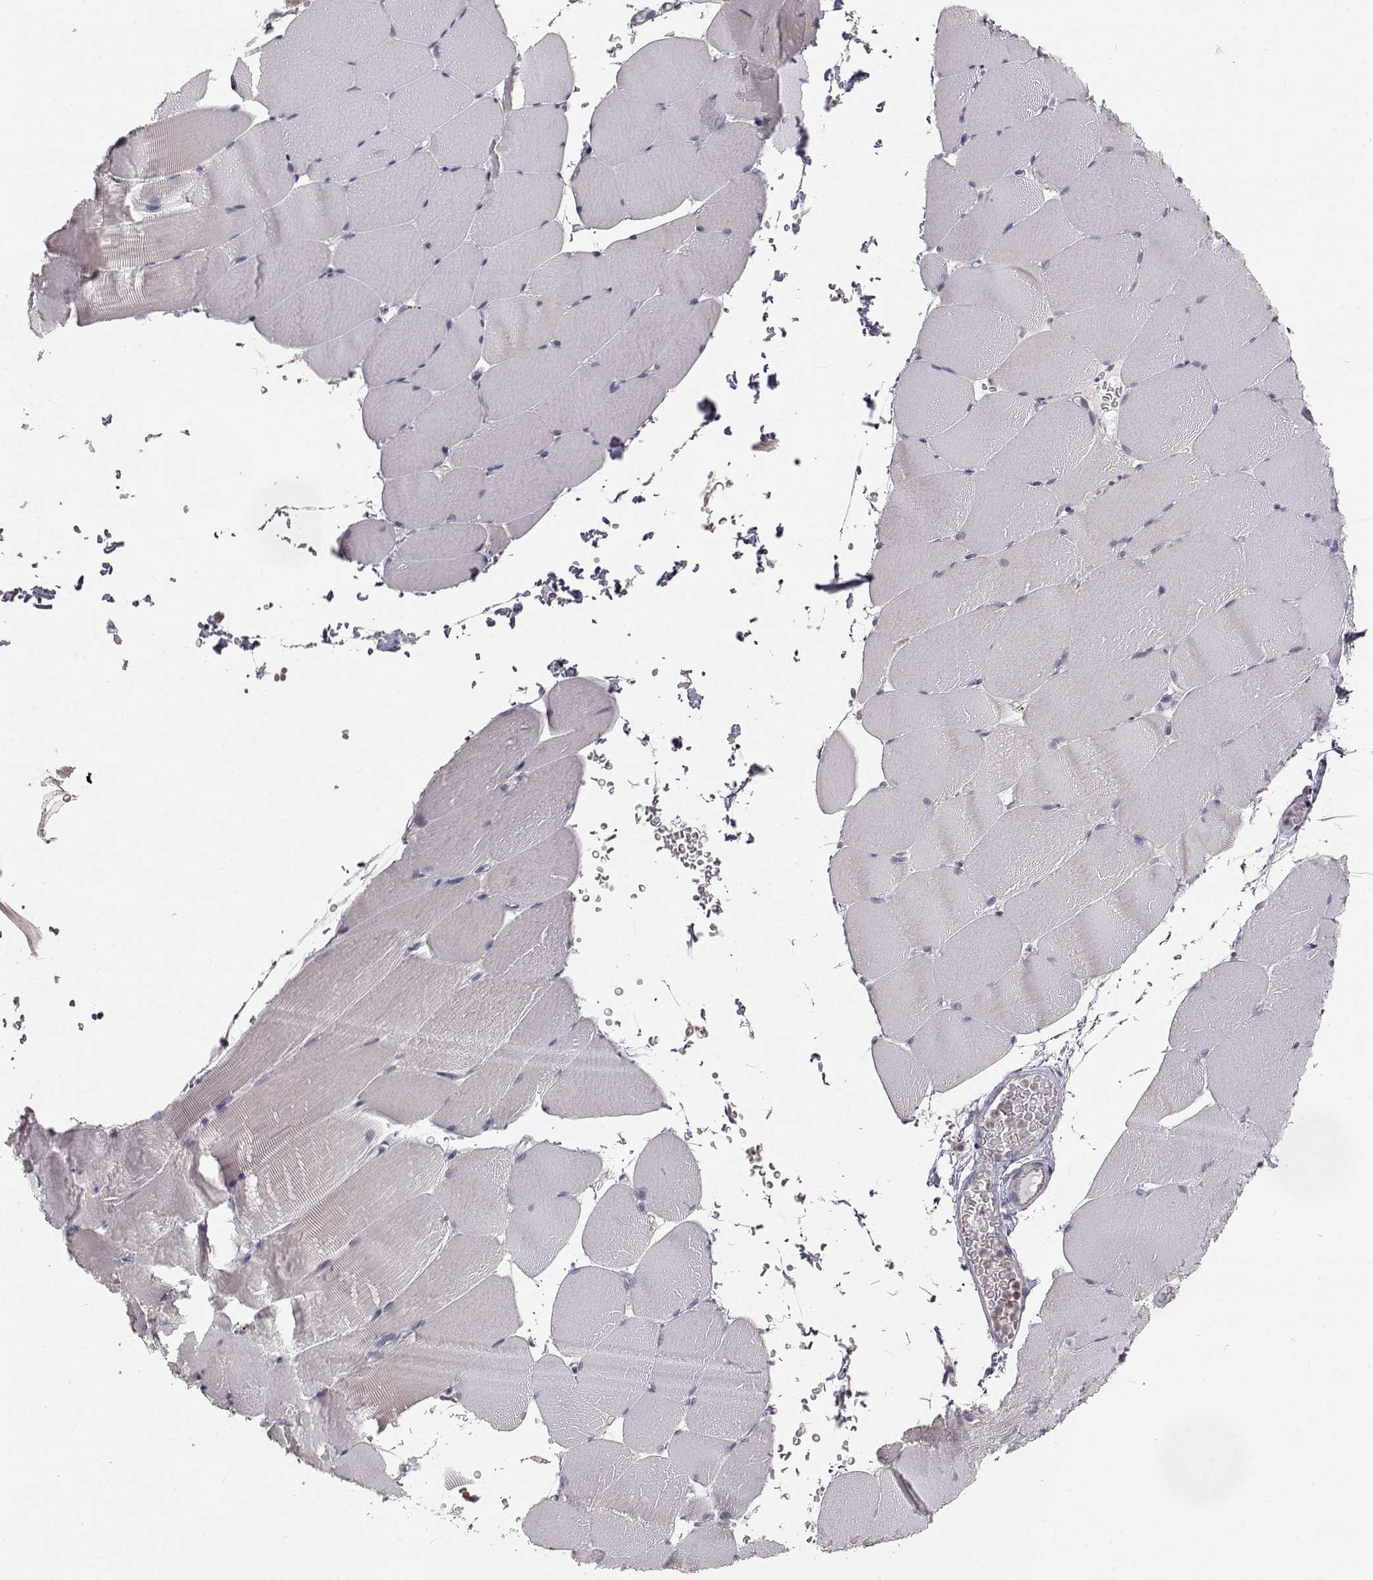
{"staining": {"intensity": "negative", "quantity": "none", "location": "none"}, "tissue": "skeletal muscle", "cell_type": "Myocytes", "image_type": "normal", "snomed": [{"axis": "morphology", "description": "Normal tissue, NOS"}, {"axis": "topography", "description": "Skeletal muscle"}], "caption": "Immunohistochemistry micrograph of normal skeletal muscle: human skeletal muscle stained with DAB (3,3'-diaminobenzidine) displays no significant protein staining in myocytes.", "gene": "GRAP2", "patient": {"sex": "female", "age": 37}}